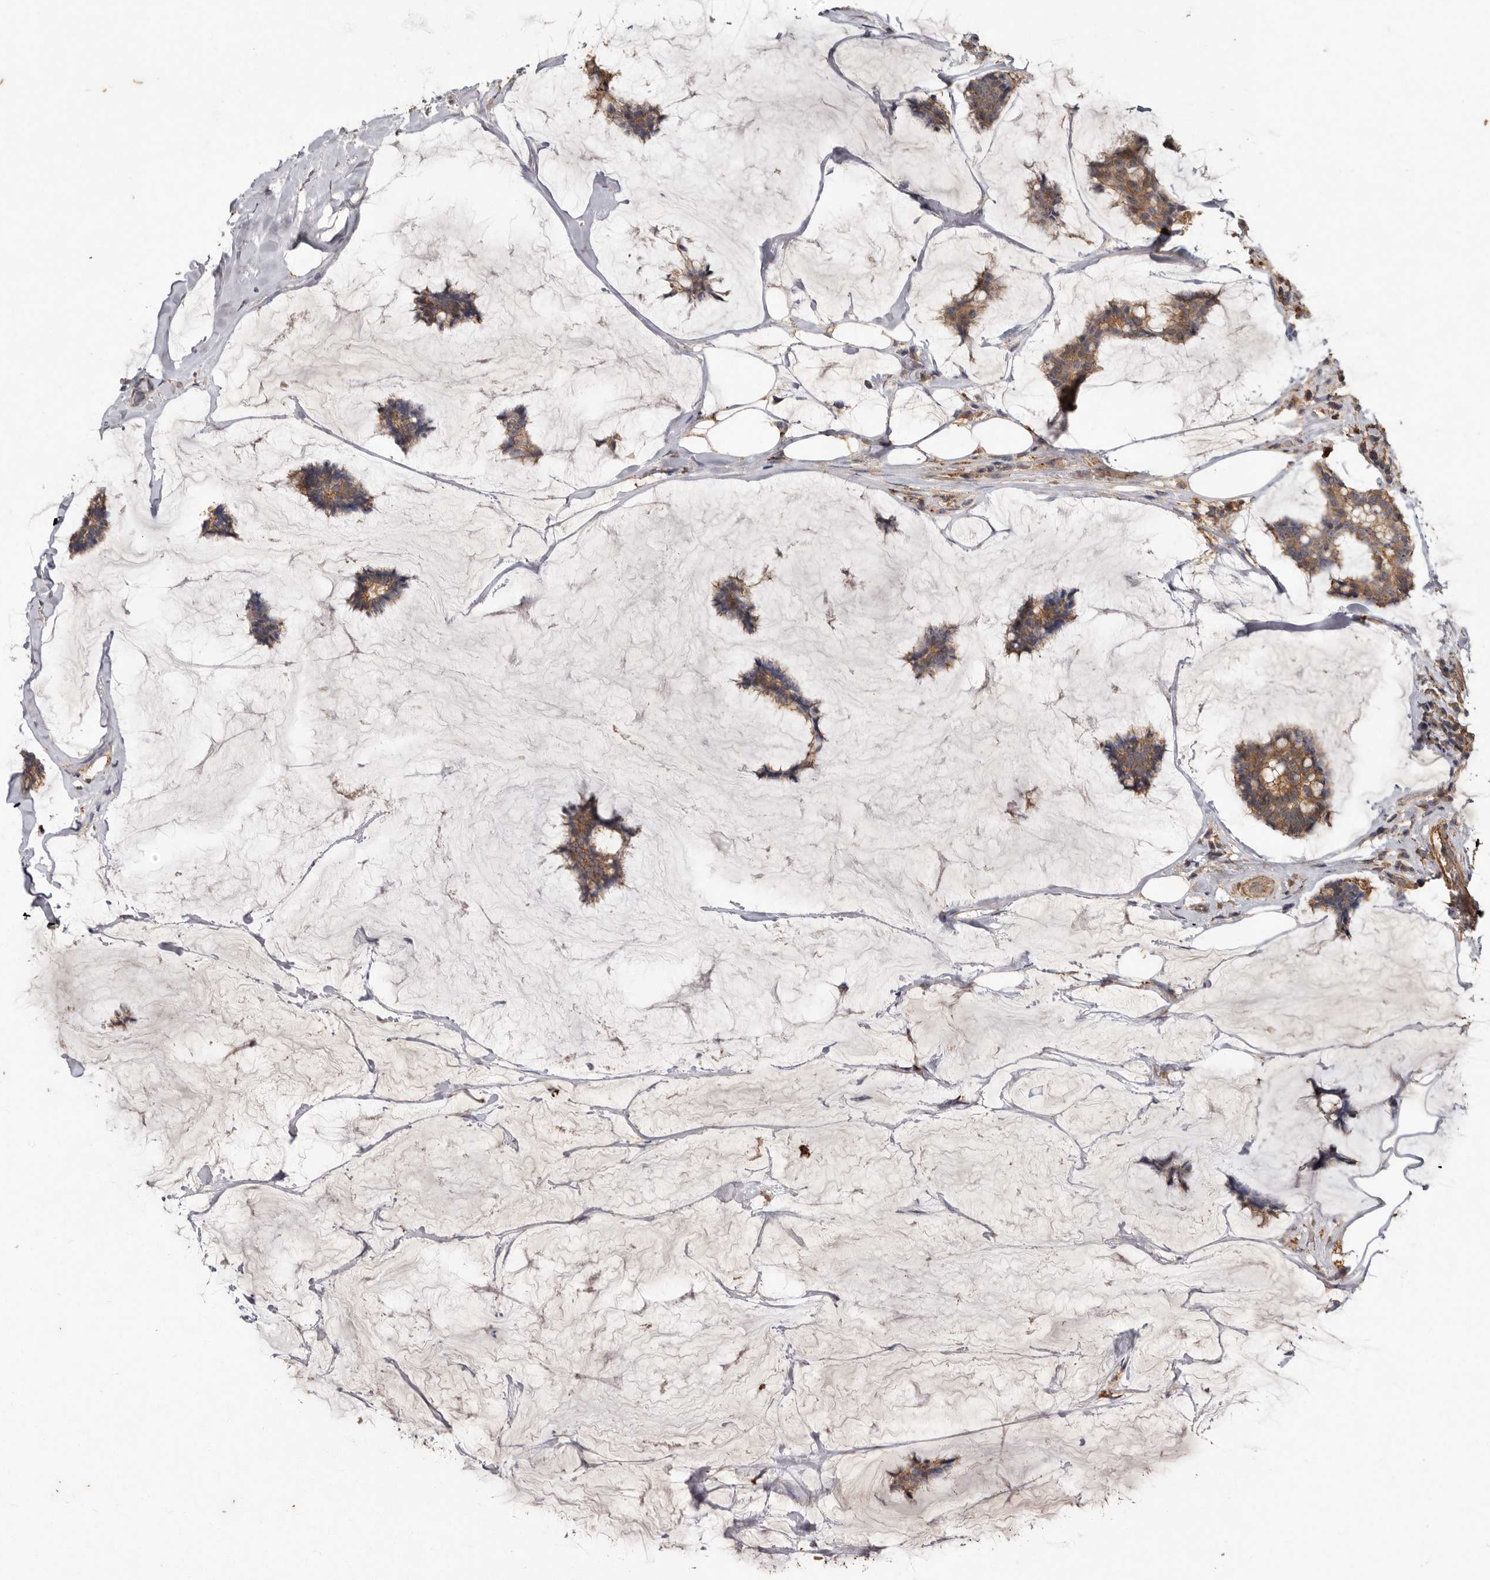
{"staining": {"intensity": "moderate", "quantity": ">75%", "location": "cytoplasmic/membranous"}, "tissue": "breast cancer", "cell_type": "Tumor cells", "image_type": "cancer", "snomed": [{"axis": "morphology", "description": "Duct carcinoma"}, {"axis": "topography", "description": "Breast"}], "caption": "Immunohistochemistry photomicrograph of breast cancer stained for a protein (brown), which demonstrates medium levels of moderate cytoplasmic/membranous staining in approximately >75% of tumor cells.", "gene": "RWDD1", "patient": {"sex": "female", "age": 93}}